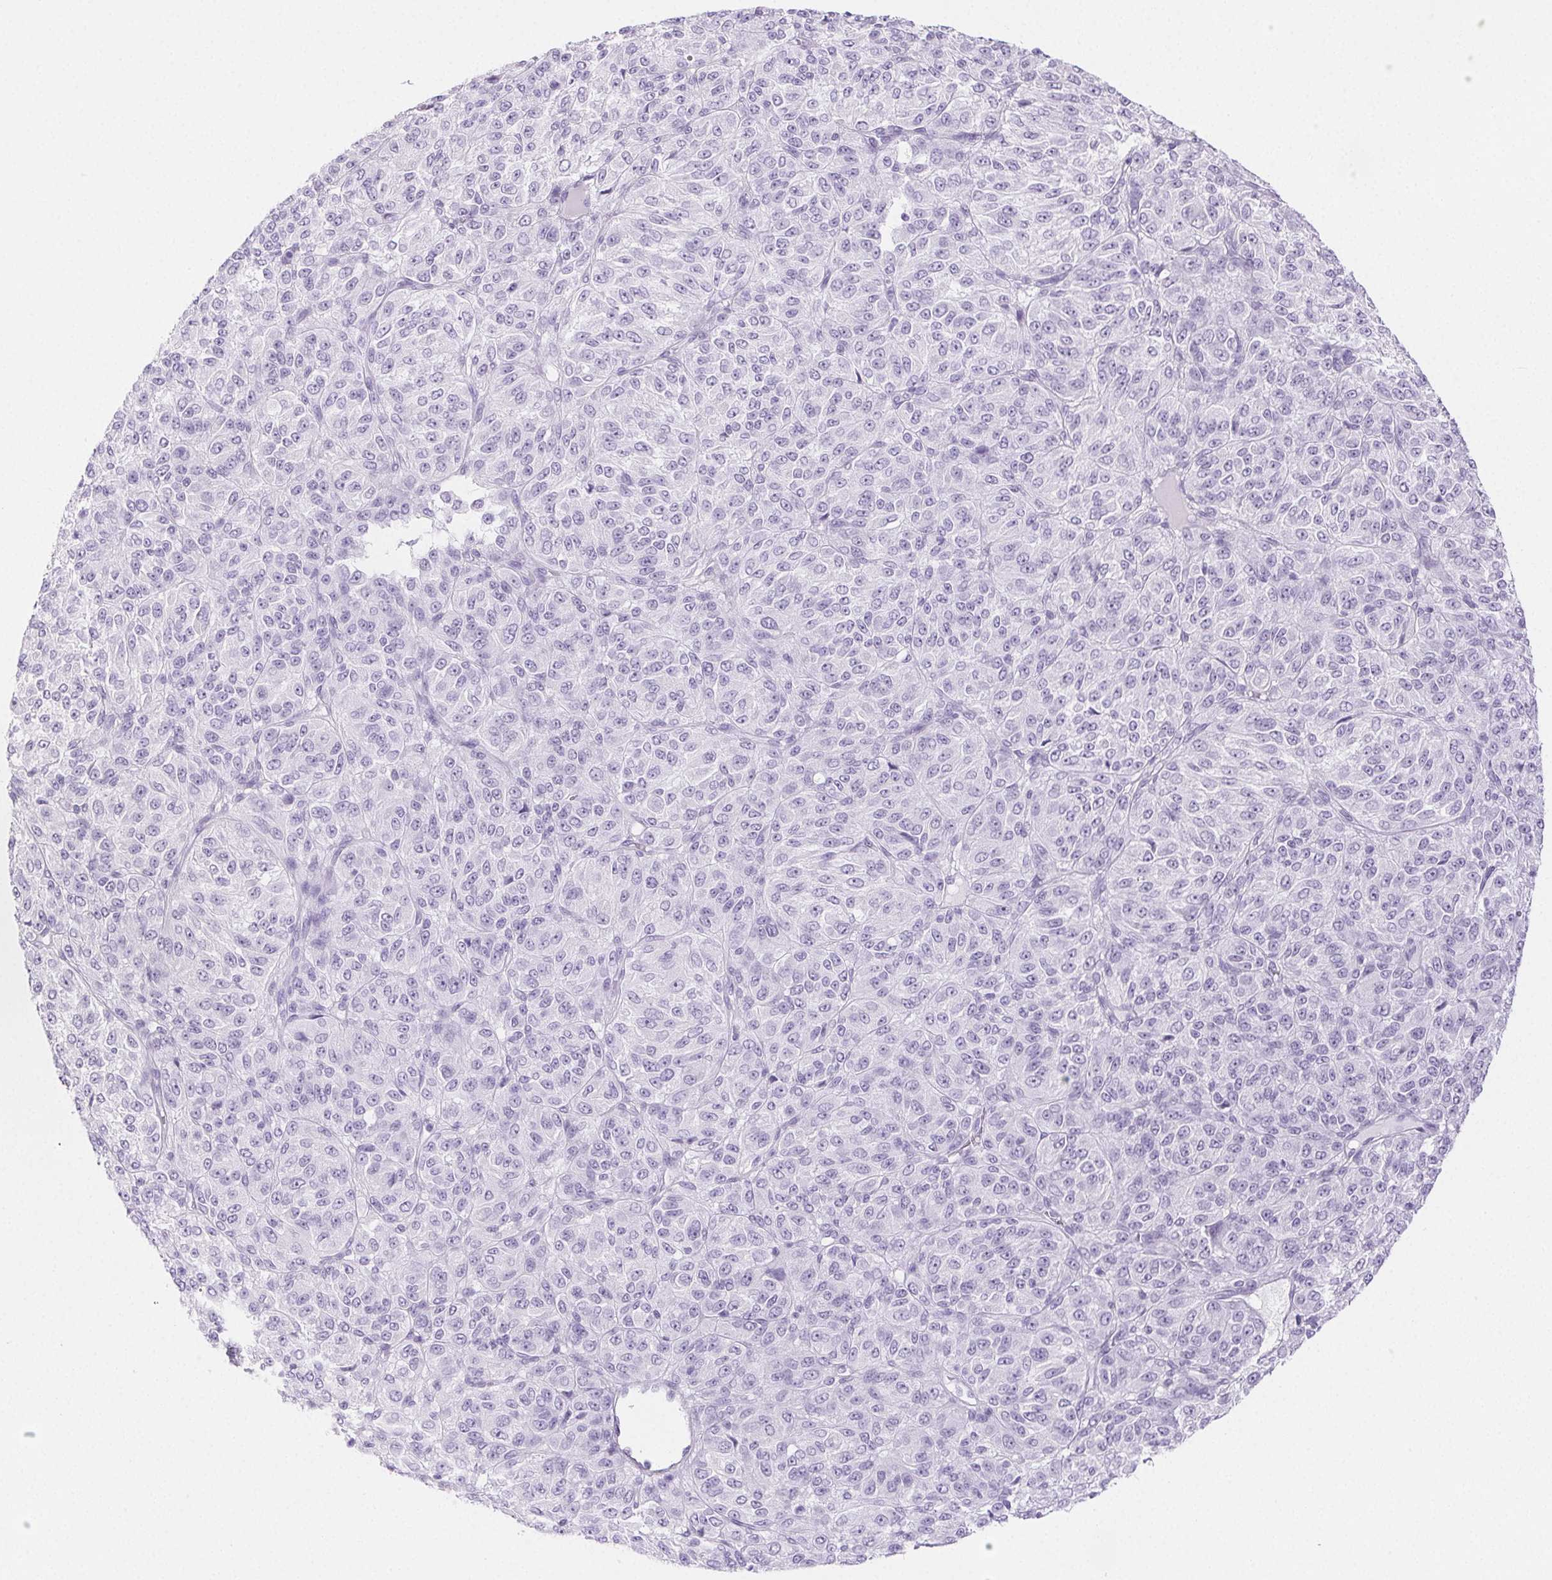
{"staining": {"intensity": "negative", "quantity": "none", "location": "none"}, "tissue": "melanoma", "cell_type": "Tumor cells", "image_type": "cancer", "snomed": [{"axis": "morphology", "description": "Malignant melanoma, Metastatic site"}, {"axis": "topography", "description": "Brain"}], "caption": "Tumor cells are negative for brown protein staining in malignant melanoma (metastatic site). The staining was performed using DAB (3,3'-diaminobenzidine) to visualize the protein expression in brown, while the nuclei were stained in blue with hematoxylin (Magnification: 20x).", "gene": "SPRR3", "patient": {"sex": "female", "age": 56}}